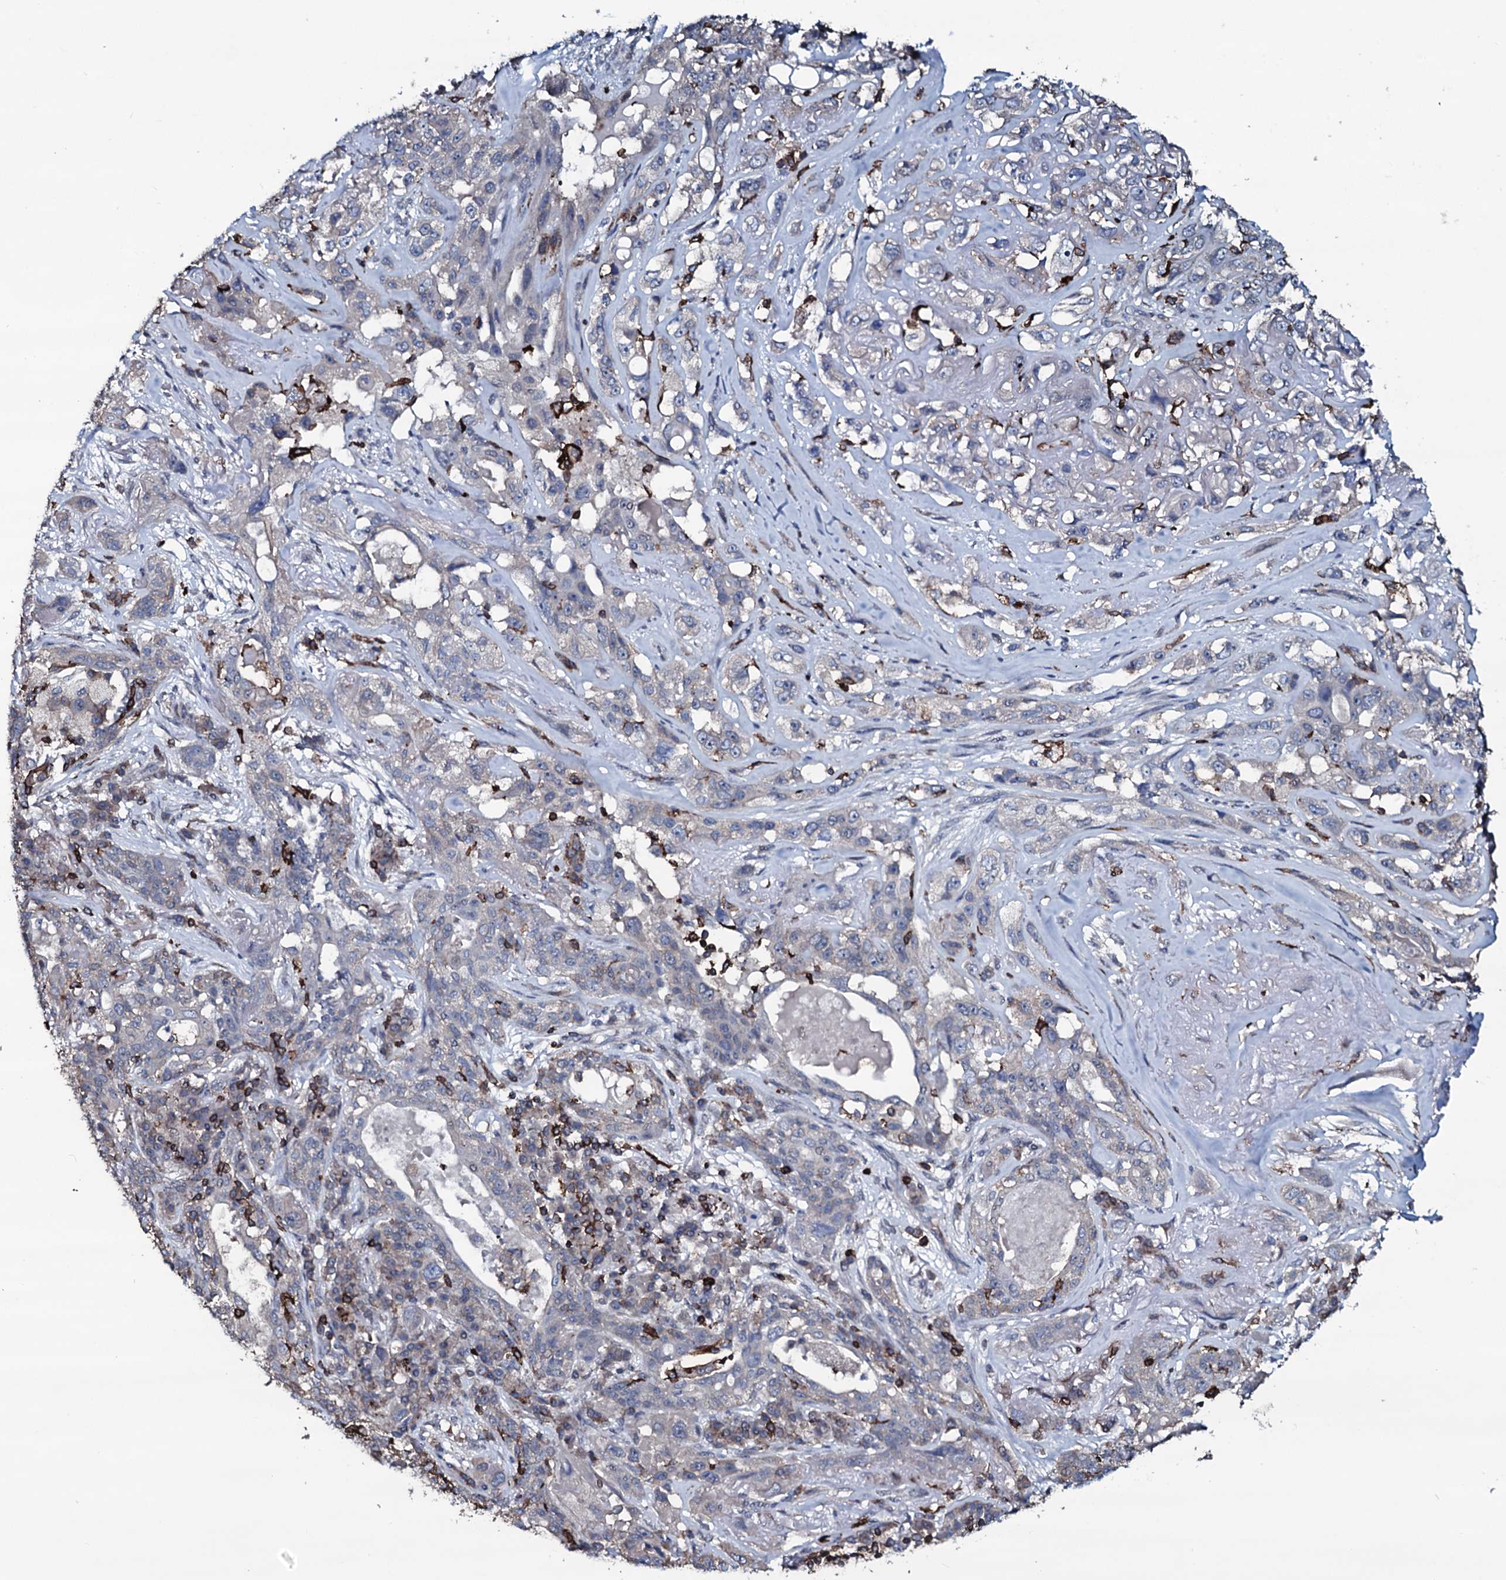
{"staining": {"intensity": "moderate", "quantity": "<25%", "location": "cytoplasmic/membranous"}, "tissue": "lung cancer", "cell_type": "Tumor cells", "image_type": "cancer", "snomed": [{"axis": "morphology", "description": "Squamous cell carcinoma, NOS"}, {"axis": "topography", "description": "Lung"}], "caption": "About <25% of tumor cells in human lung cancer reveal moderate cytoplasmic/membranous protein positivity as visualized by brown immunohistochemical staining.", "gene": "OGFOD2", "patient": {"sex": "female", "age": 70}}